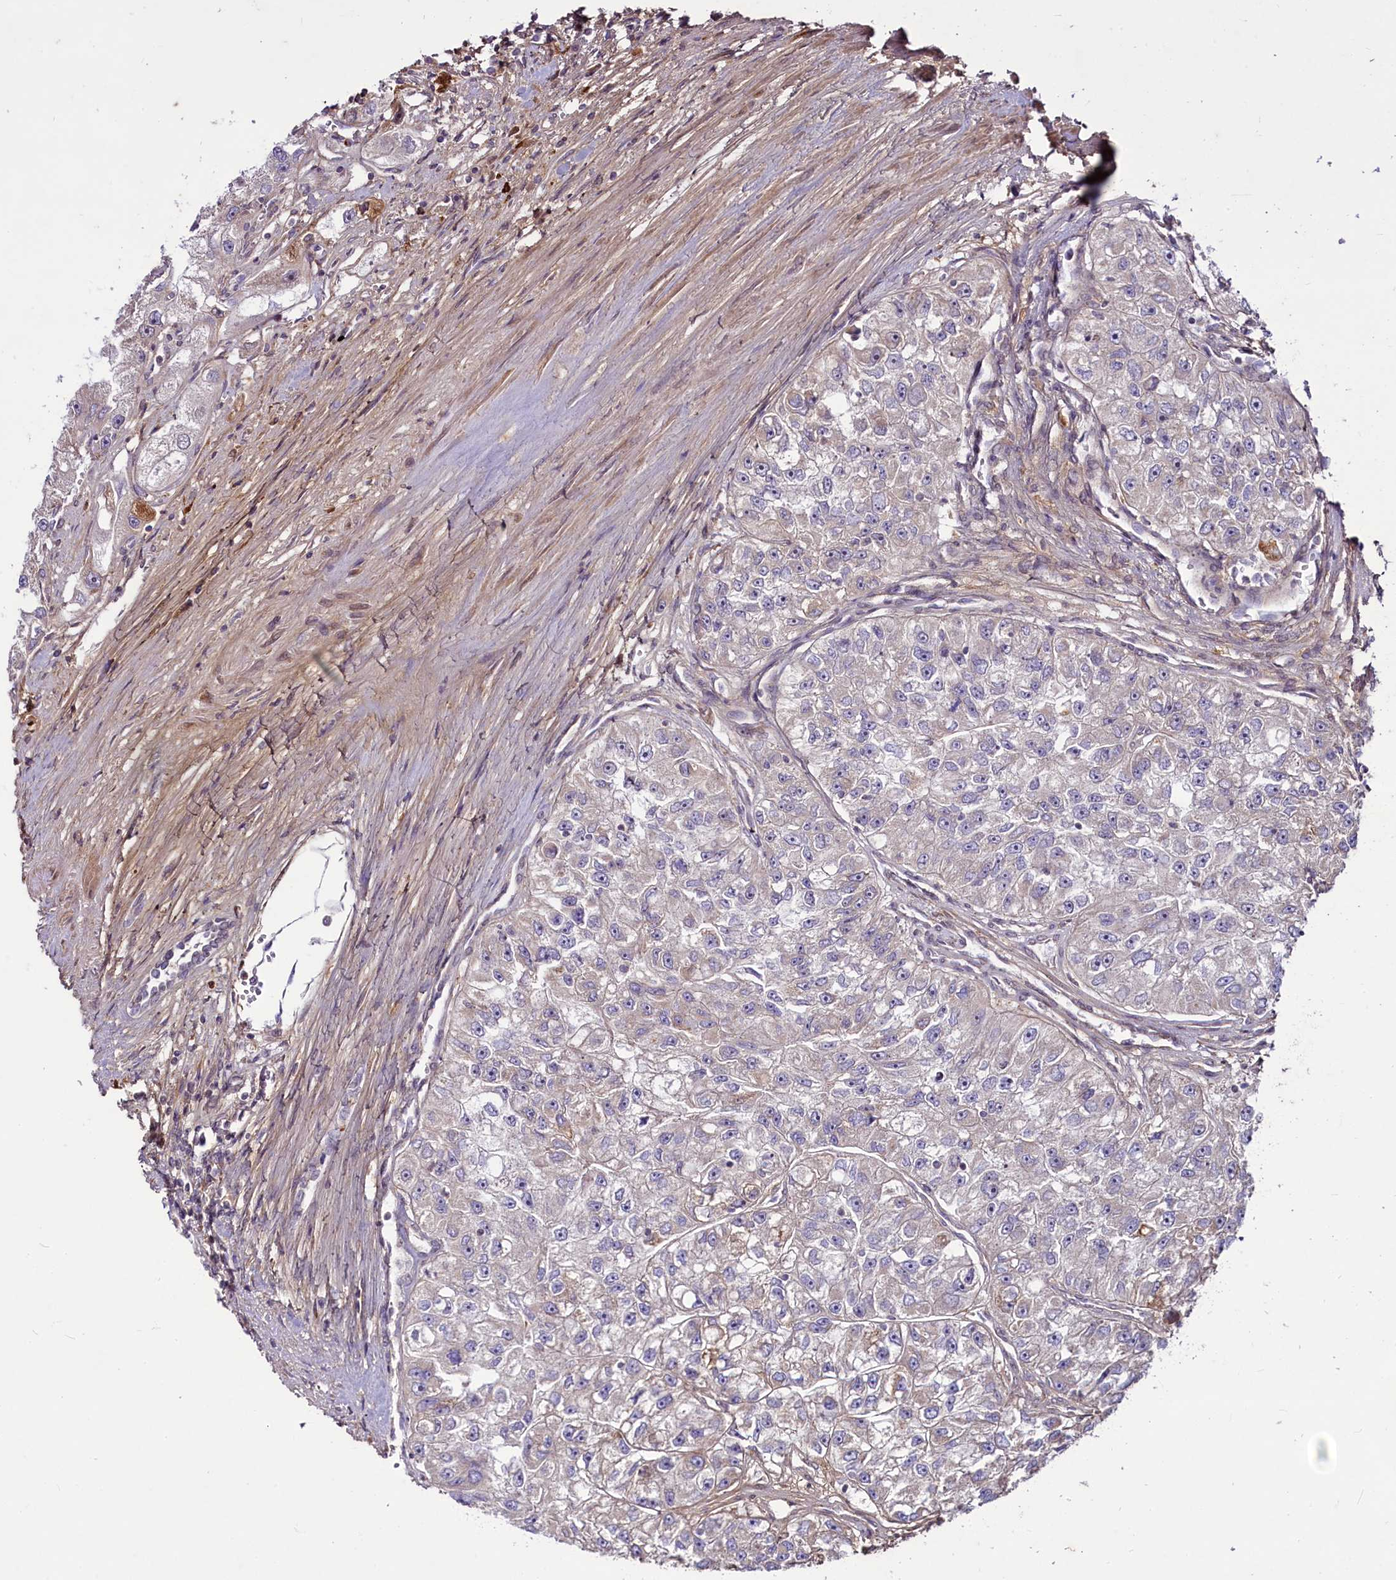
{"staining": {"intensity": "negative", "quantity": "none", "location": "none"}, "tissue": "renal cancer", "cell_type": "Tumor cells", "image_type": "cancer", "snomed": [{"axis": "morphology", "description": "Adenocarcinoma, NOS"}, {"axis": "topography", "description": "Kidney"}], "caption": "Immunohistochemical staining of human renal adenocarcinoma demonstrates no significant positivity in tumor cells. The staining is performed using DAB (3,3'-diaminobenzidine) brown chromogen with nuclei counter-stained in using hematoxylin.", "gene": "RSBN1", "patient": {"sex": "male", "age": 63}}